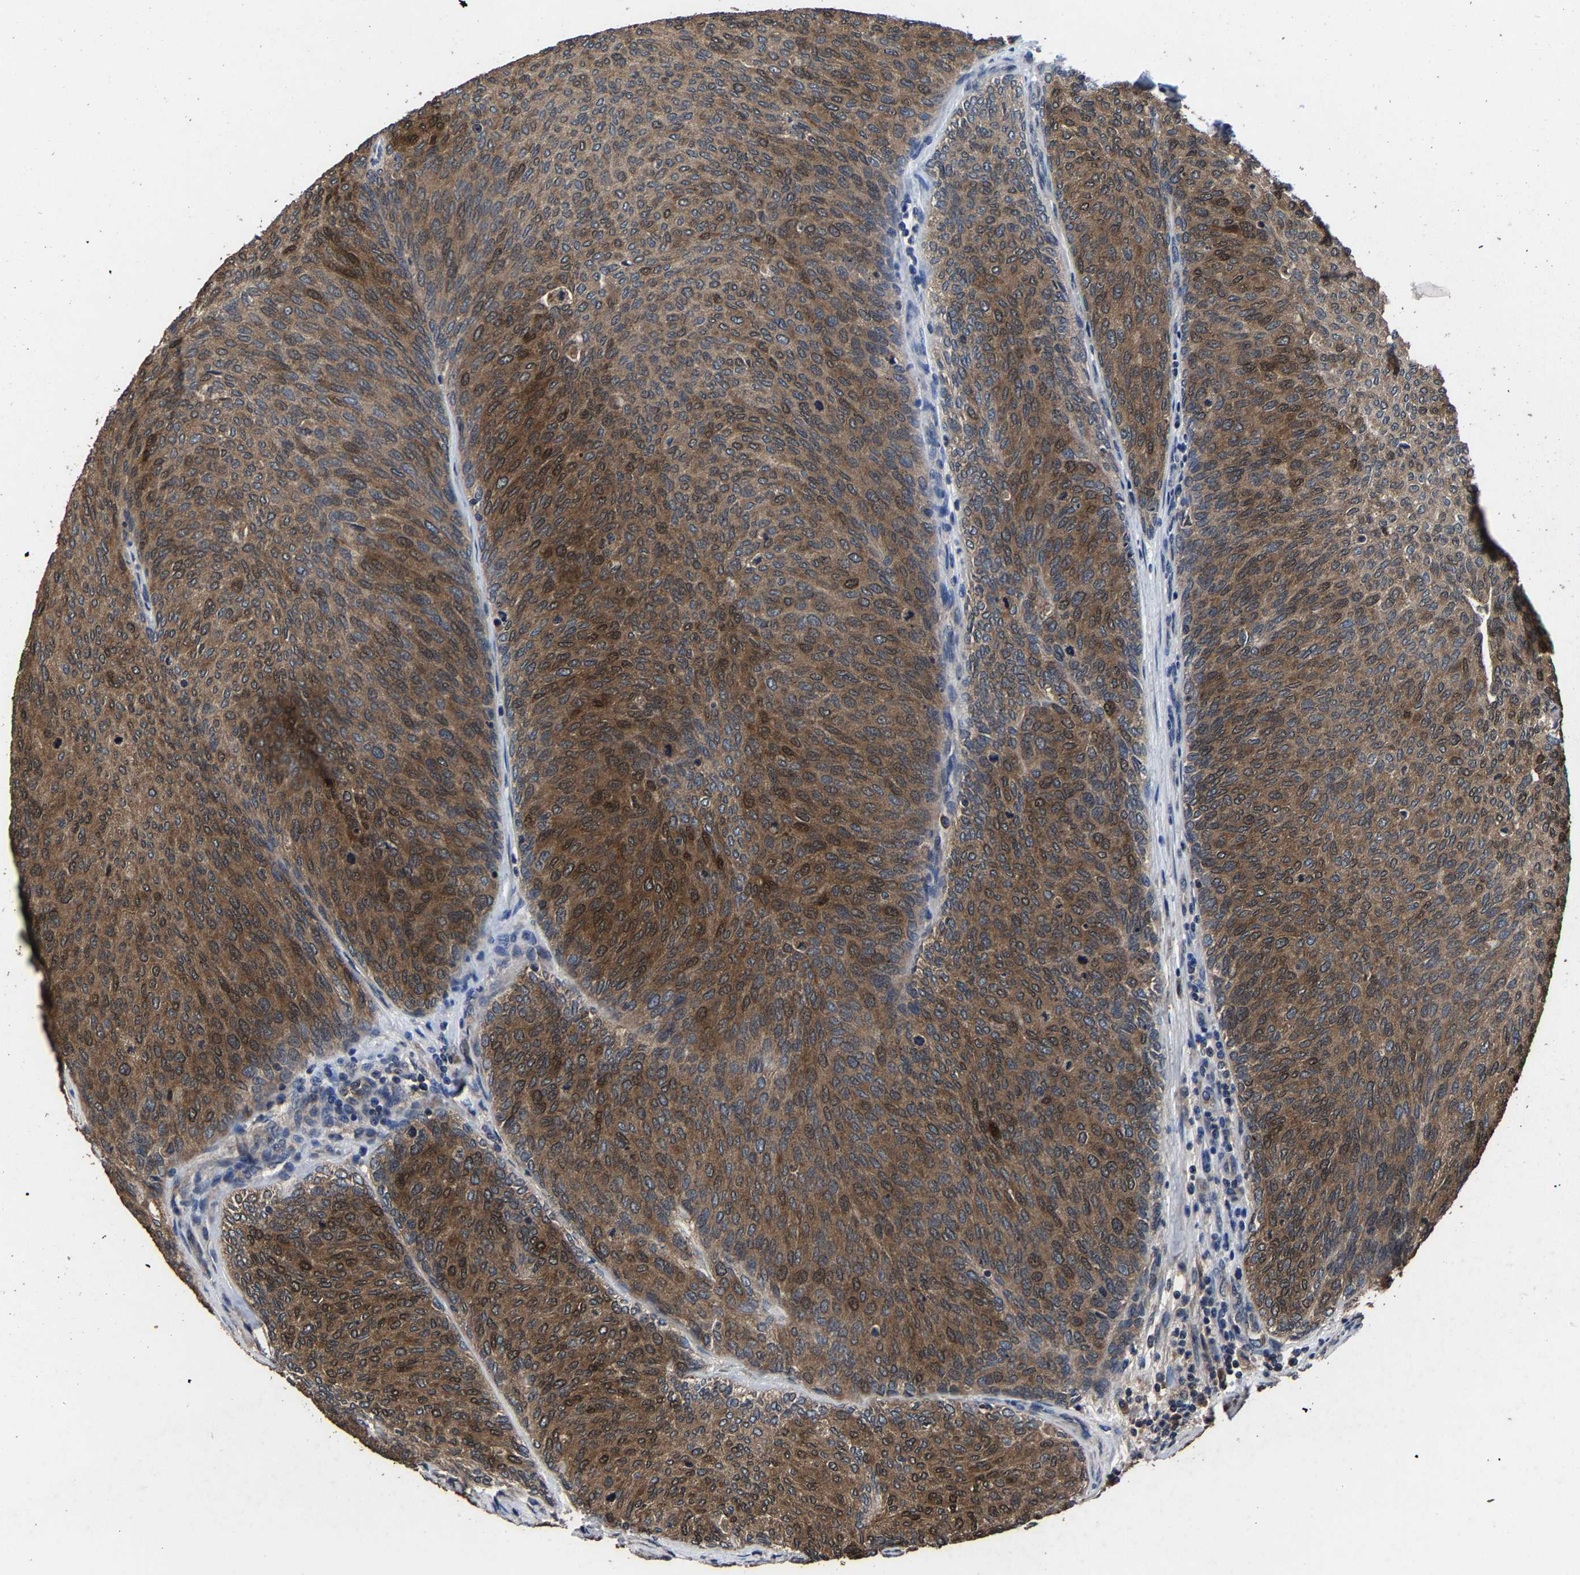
{"staining": {"intensity": "moderate", "quantity": ">75%", "location": "cytoplasmic/membranous"}, "tissue": "urothelial cancer", "cell_type": "Tumor cells", "image_type": "cancer", "snomed": [{"axis": "morphology", "description": "Urothelial carcinoma, Low grade"}, {"axis": "topography", "description": "Urinary bladder"}], "caption": "Immunohistochemical staining of human urothelial cancer exhibits moderate cytoplasmic/membranous protein expression in approximately >75% of tumor cells.", "gene": "EBAG9", "patient": {"sex": "female", "age": 79}}